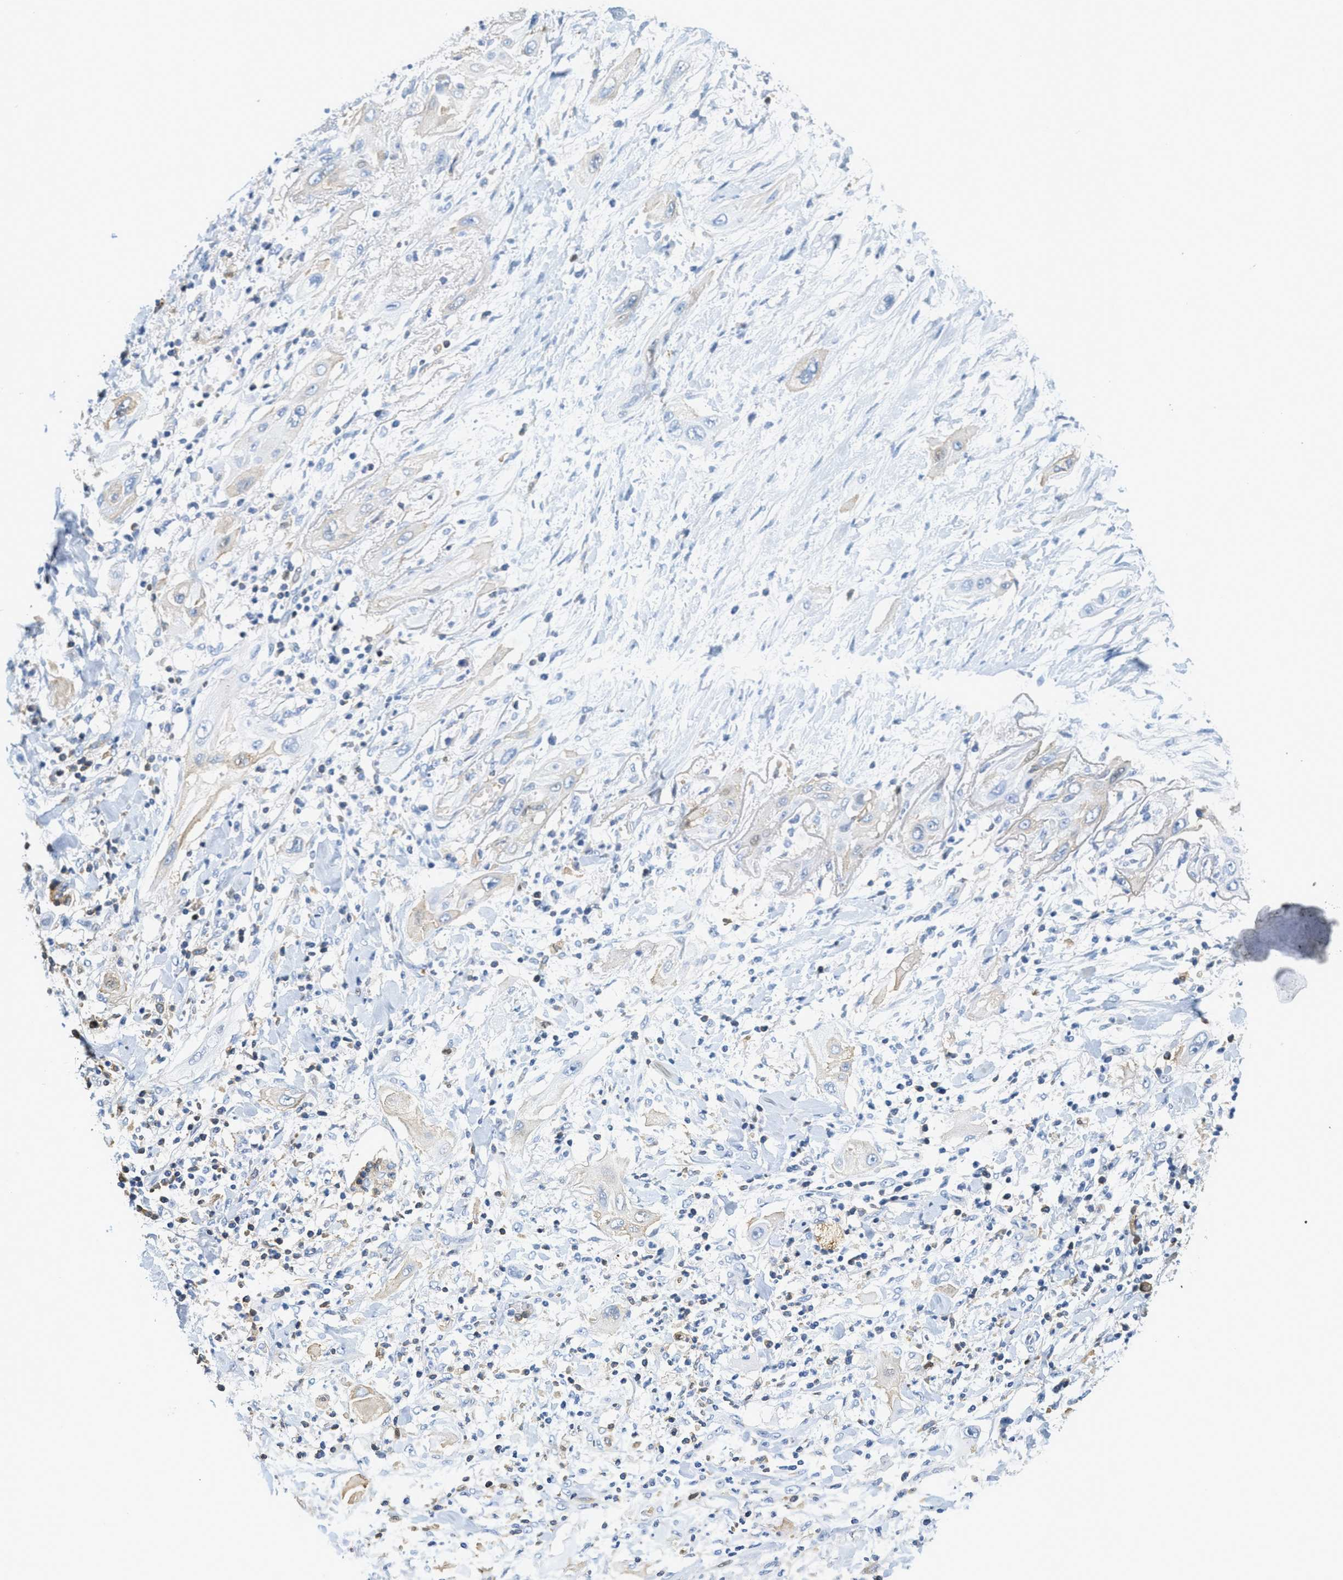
{"staining": {"intensity": "negative", "quantity": "none", "location": "none"}, "tissue": "lung cancer", "cell_type": "Tumor cells", "image_type": "cancer", "snomed": [{"axis": "morphology", "description": "Squamous cell carcinoma, NOS"}, {"axis": "topography", "description": "Lung"}], "caption": "Tumor cells are negative for brown protein staining in squamous cell carcinoma (lung).", "gene": "SERPINA1", "patient": {"sex": "female", "age": 47}}